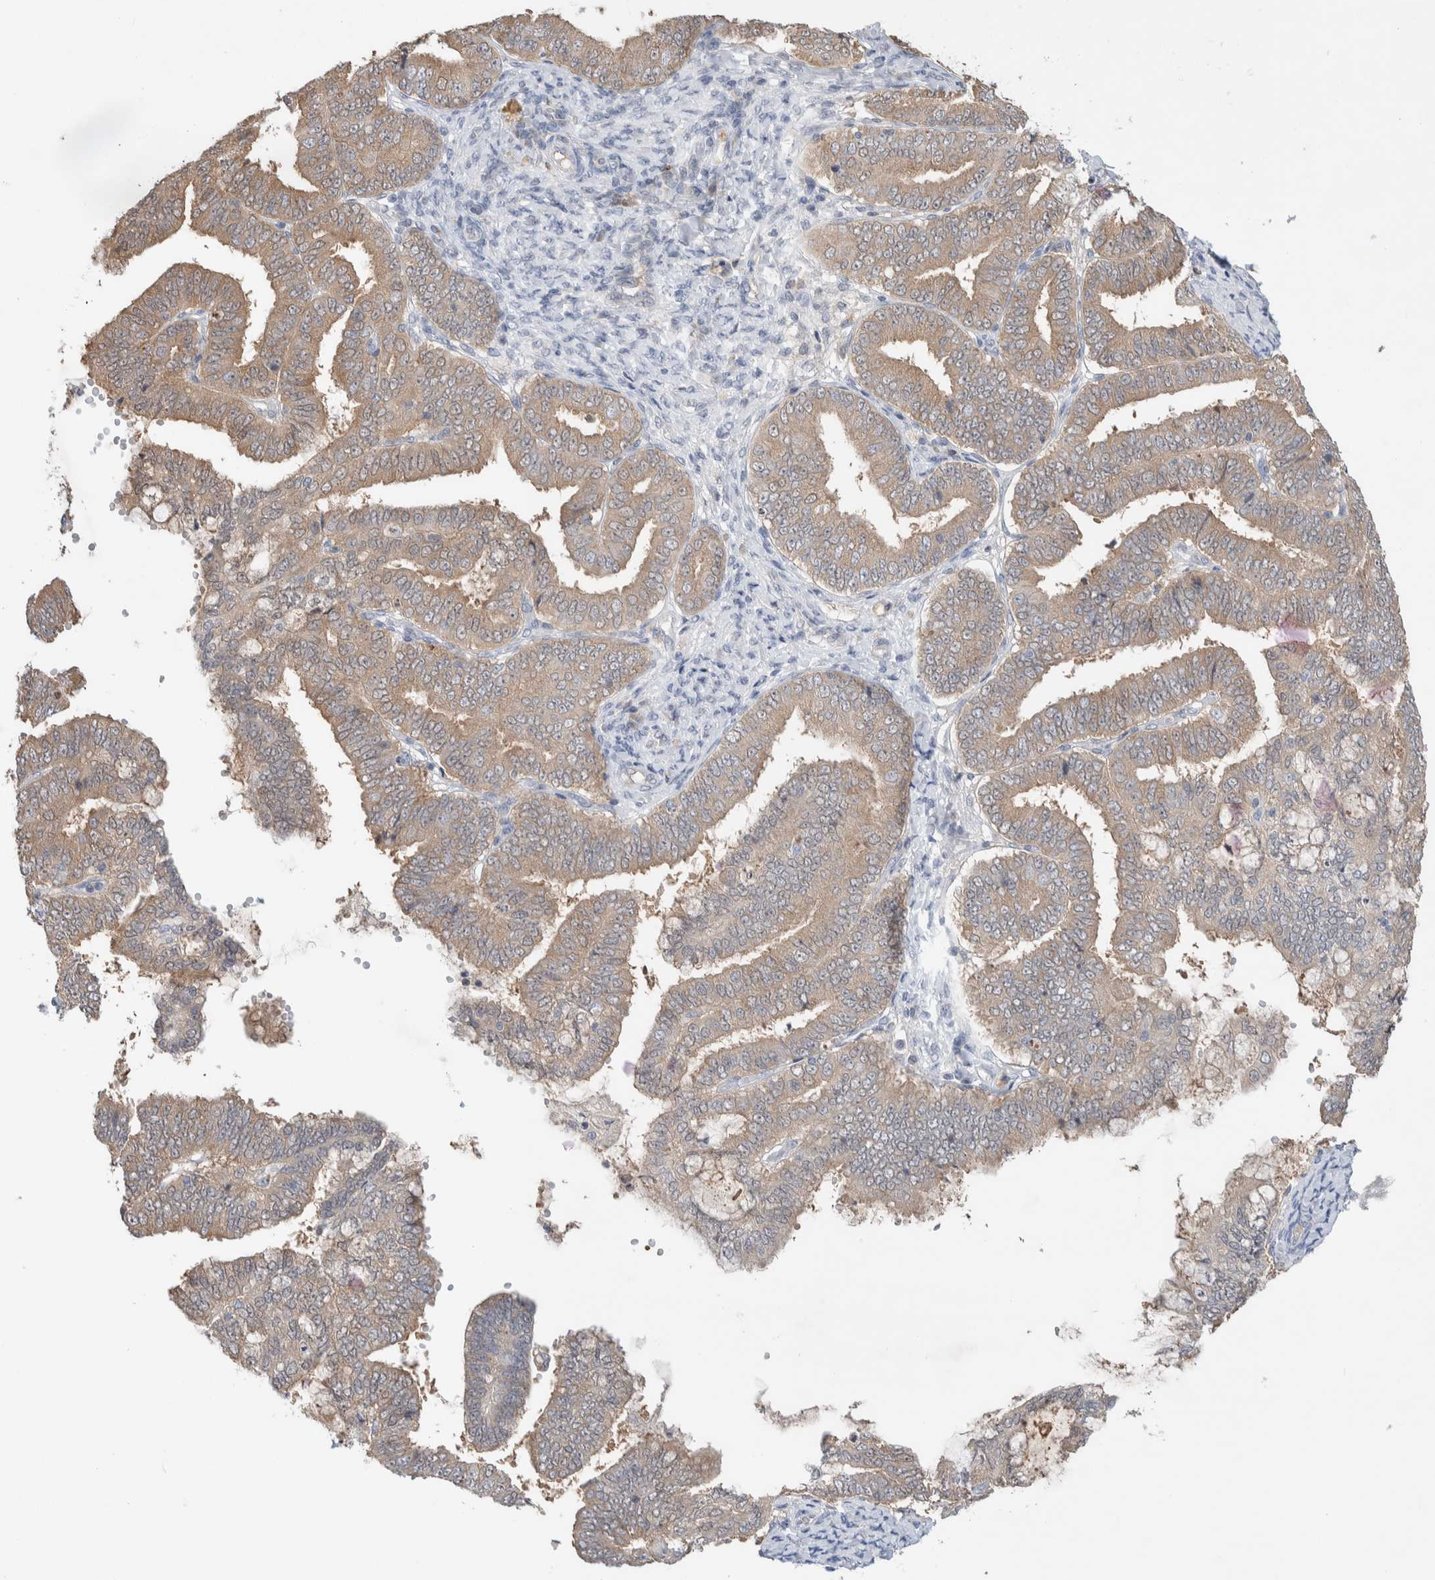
{"staining": {"intensity": "weak", "quantity": "25%-75%", "location": "cytoplasmic/membranous"}, "tissue": "endometrial cancer", "cell_type": "Tumor cells", "image_type": "cancer", "snomed": [{"axis": "morphology", "description": "Adenocarcinoma, NOS"}, {"axis": "topography", "description": "Endometrium"}], "caption": "Endometrial adenocarcinoma stained with IHC displays weak cytoplasmic/membranous staining in about 25%-75% of tumor cells.", "gene": "DEPTOR", "patient": {"sex": "female", "age": 63}}